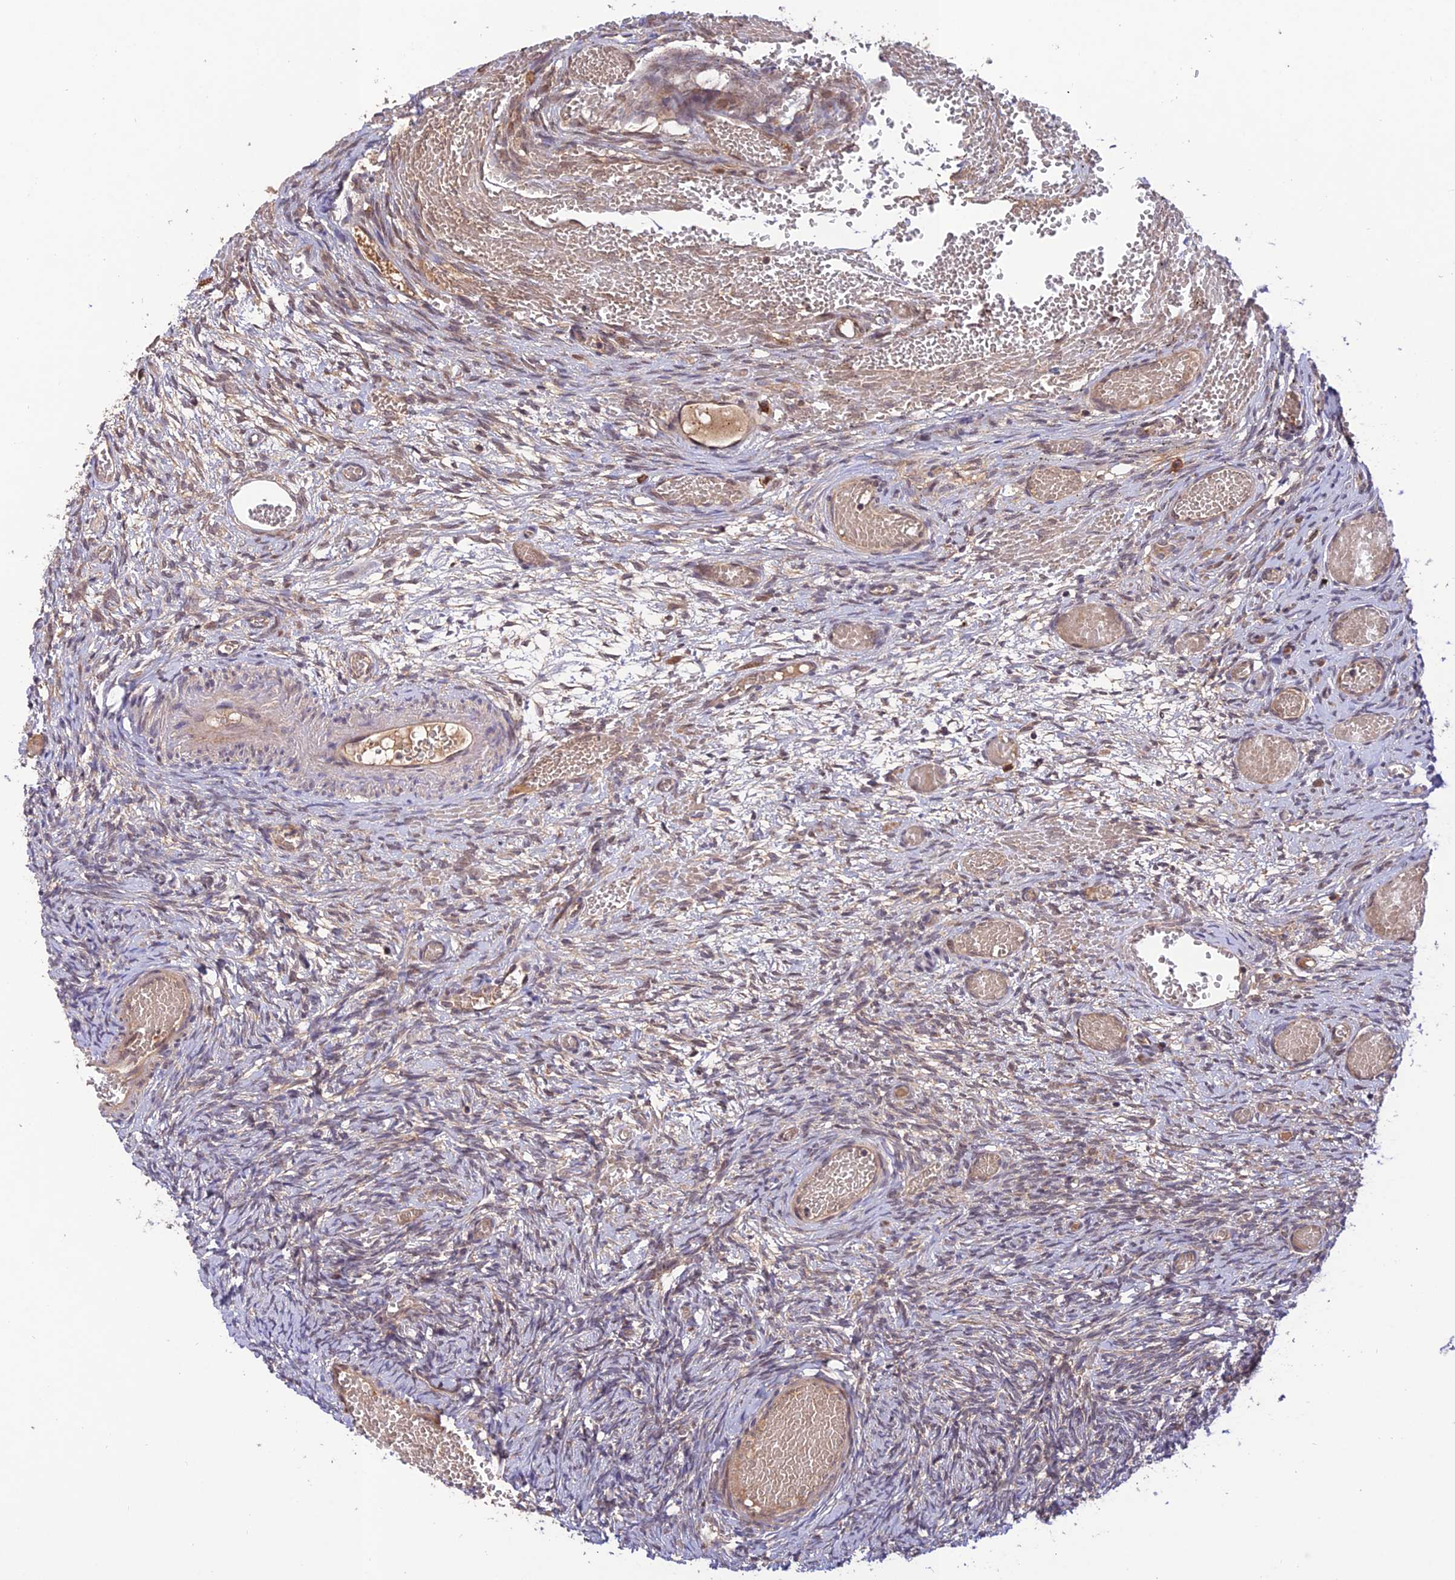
{"staining": {"intensity": "weak", "quantity": "25%-75%", "location": "cytoplasmic/membranous"}, "tissue": "ovary", "cell_type": "Ovarian stroma cells", "image_type": "normal", "snomed": [{"axis": "morphology", "description": "Adenocarcinoma, NOS"}, {"axis": "topography", "description": "Endometrium"}], "caption": "Immunohistochemical staining of normal human ovary displays low levels of weak cytoplasmic/membranous positivity in approximately 25%-75% of ovarian stroma cells.", "gene": "REV1", "patient": {"sex": "female", "age": 32}}